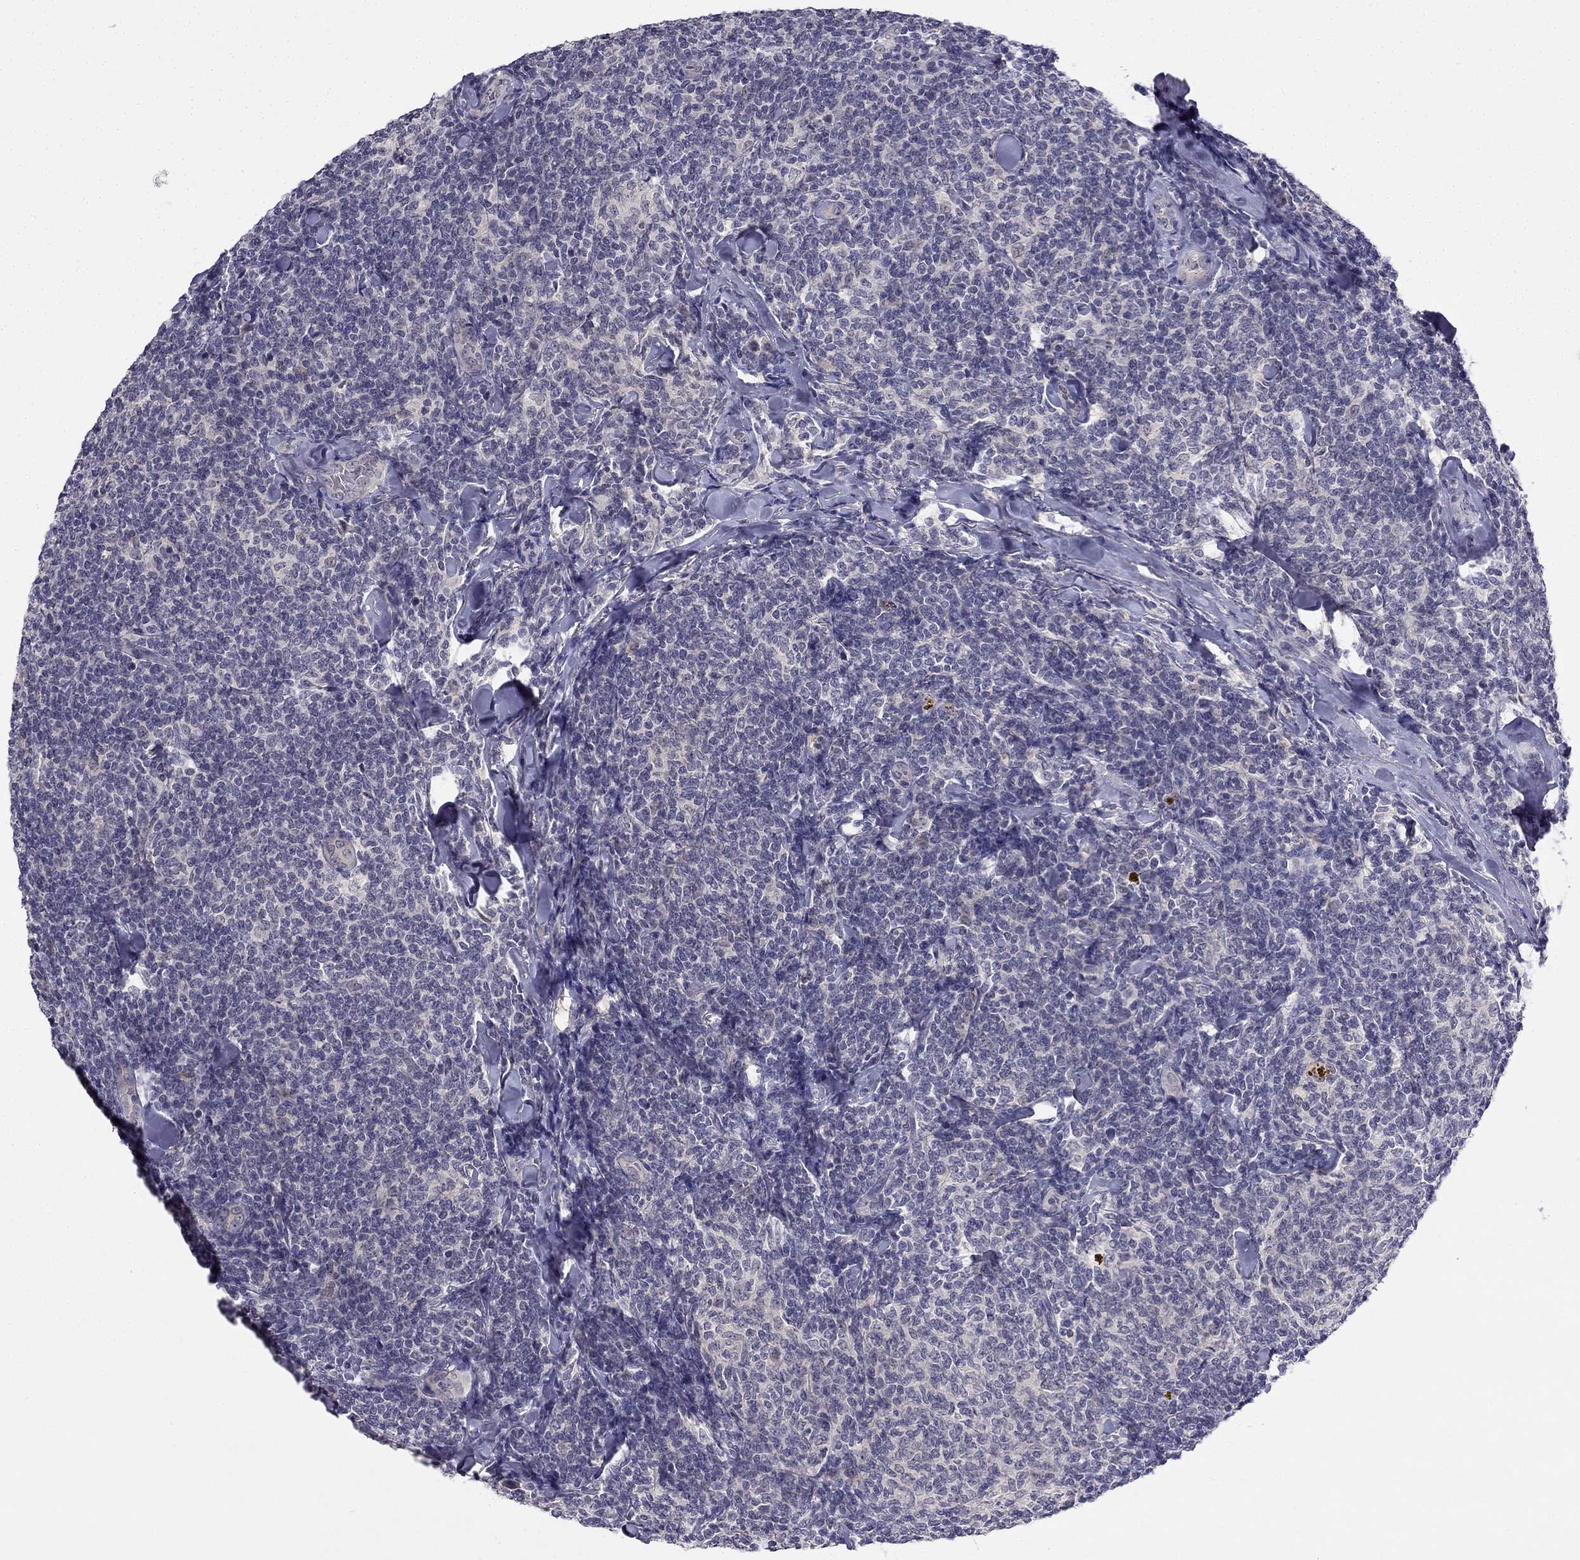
{"staining": {"intensity": "negative", "quantity": "none", "location": "none"}, "tissue": "lymphoma", "cell_type": "Tumor cells", "image_type": "cancer", "snomed": [{"axis": "morphology", "description": "Malignant lymphoma, non-Hodgkin's type, Low grade"}, {"axis": "topography", "description": "Lymph node"}], "caption": "Human lymphoma stained for a protein using IHC reveals no expression in tumor cells.", "gene": "C16orf89", "patient": {"sex": "female", "age": 56}}